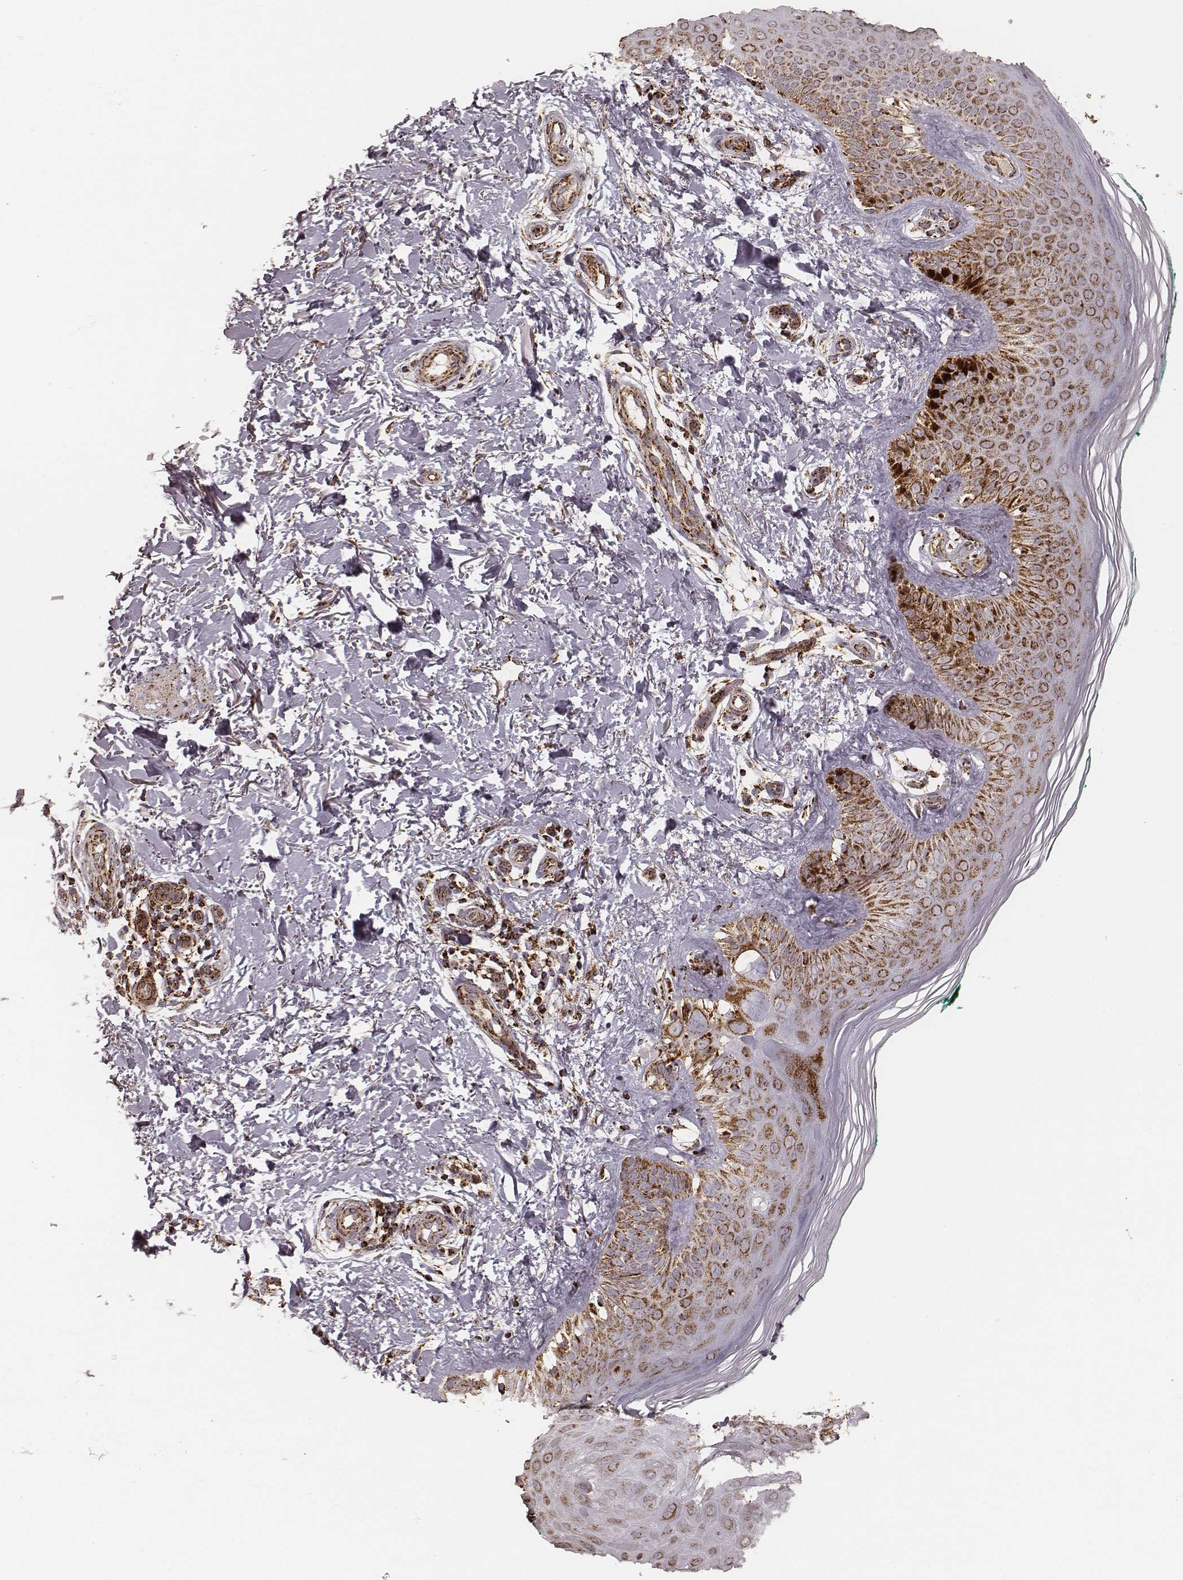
{"staining": {"intensity": "strong", "quantity": ">75%", "location": "cytoplasmic/membranous"}, "tissue": "skin", "cell_type": "Fibroblasts", "image_type": "normal", "snomed": [{"axis": "morphology", "description": "Normal tissue, NOS"}, {"axis": "morphology", "description": "Inflammation, NOS"}, {"axis": "morphology", "description": "Fibrosis, NOS"}, {"axis": "topography", "description": "Skin"}], "caption": "A high-resolution image shows immunohistochemistry staining of benign skin, which displays strong cytoplasmic/membranous expression in approximately >75% of fibroblasts.", "gene": "CS", "patient": {"sex": "male", "age": 71}}